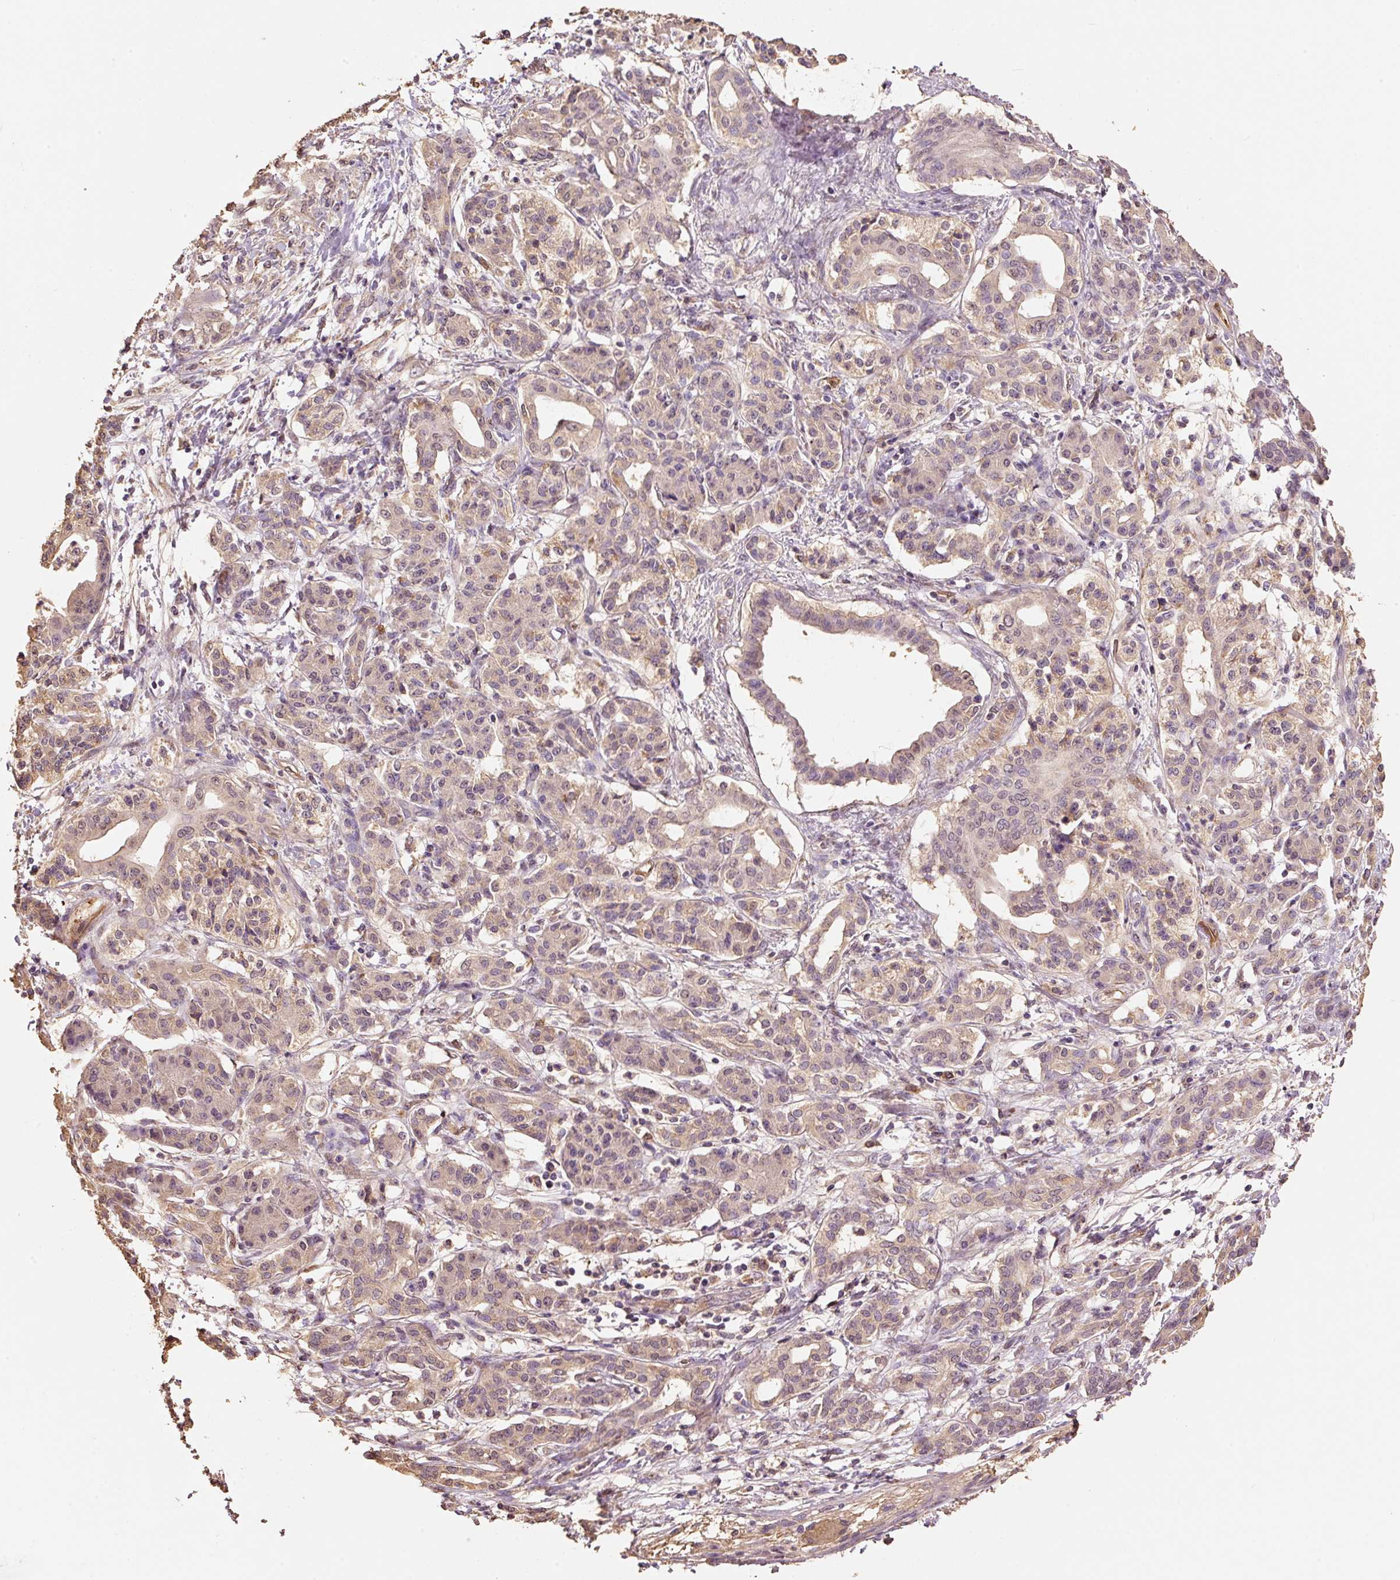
{"staining": {"intensity": "weak", "quantity": ">75%", "location": "cytoplasmic/membranous,nuclear"}, "tissue": "pancreatic cancer", "cell_type": "Tumor cells", "image_type": "cancer", "snomed": [{"axis": "morphology", "description": "Adenocarcinoma, NOS"}, {"axis": "topography", "description": "Pancreas"}], "caption": "Pancreatic cancer stained for a protein (brown) displays weak cytoplasmic/membranous and nuclear positive staining in approximately >75% of tumor cells.", "gene": "HERC2", "patient": {"sex": "male", "age": 58}}